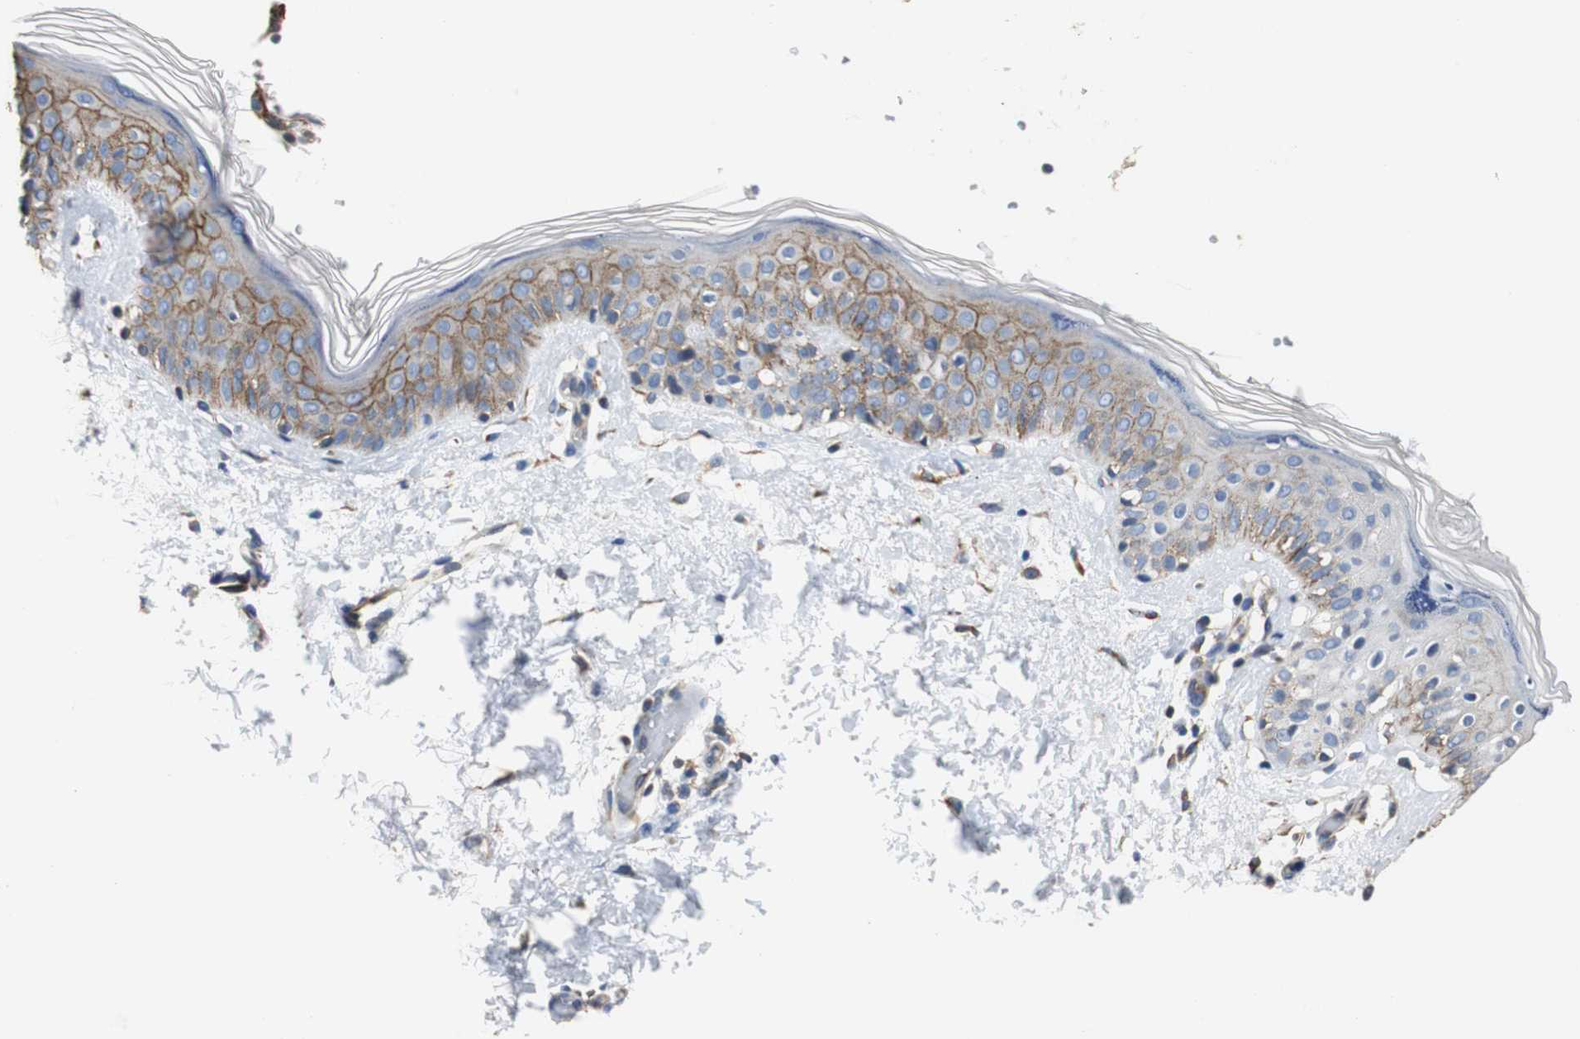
{"staining": {"intensity": "weak", "quantity": ">75%", "location": "cytoplasmic/membranous"}, "tissue": "skin", "cell_type": "Fibroblasts", "image_type": "normal", "snomed": [{"axis": "morphology", "description": "Normal tissue, NOS"}, {"axis": "topography", "description": "Skin"}], "caption": "Immunohistochemistry (IHC) (DAB) staining of unremarkable human skin reveals weak cytoplasmic/membranous protein staining in about >75% of fibroblasts. Immunohistochemistry stains the protein in brown and the nuclei are stained blue.", "gene": "PCK1", "patient": {"sex": "female", "age": 56}}